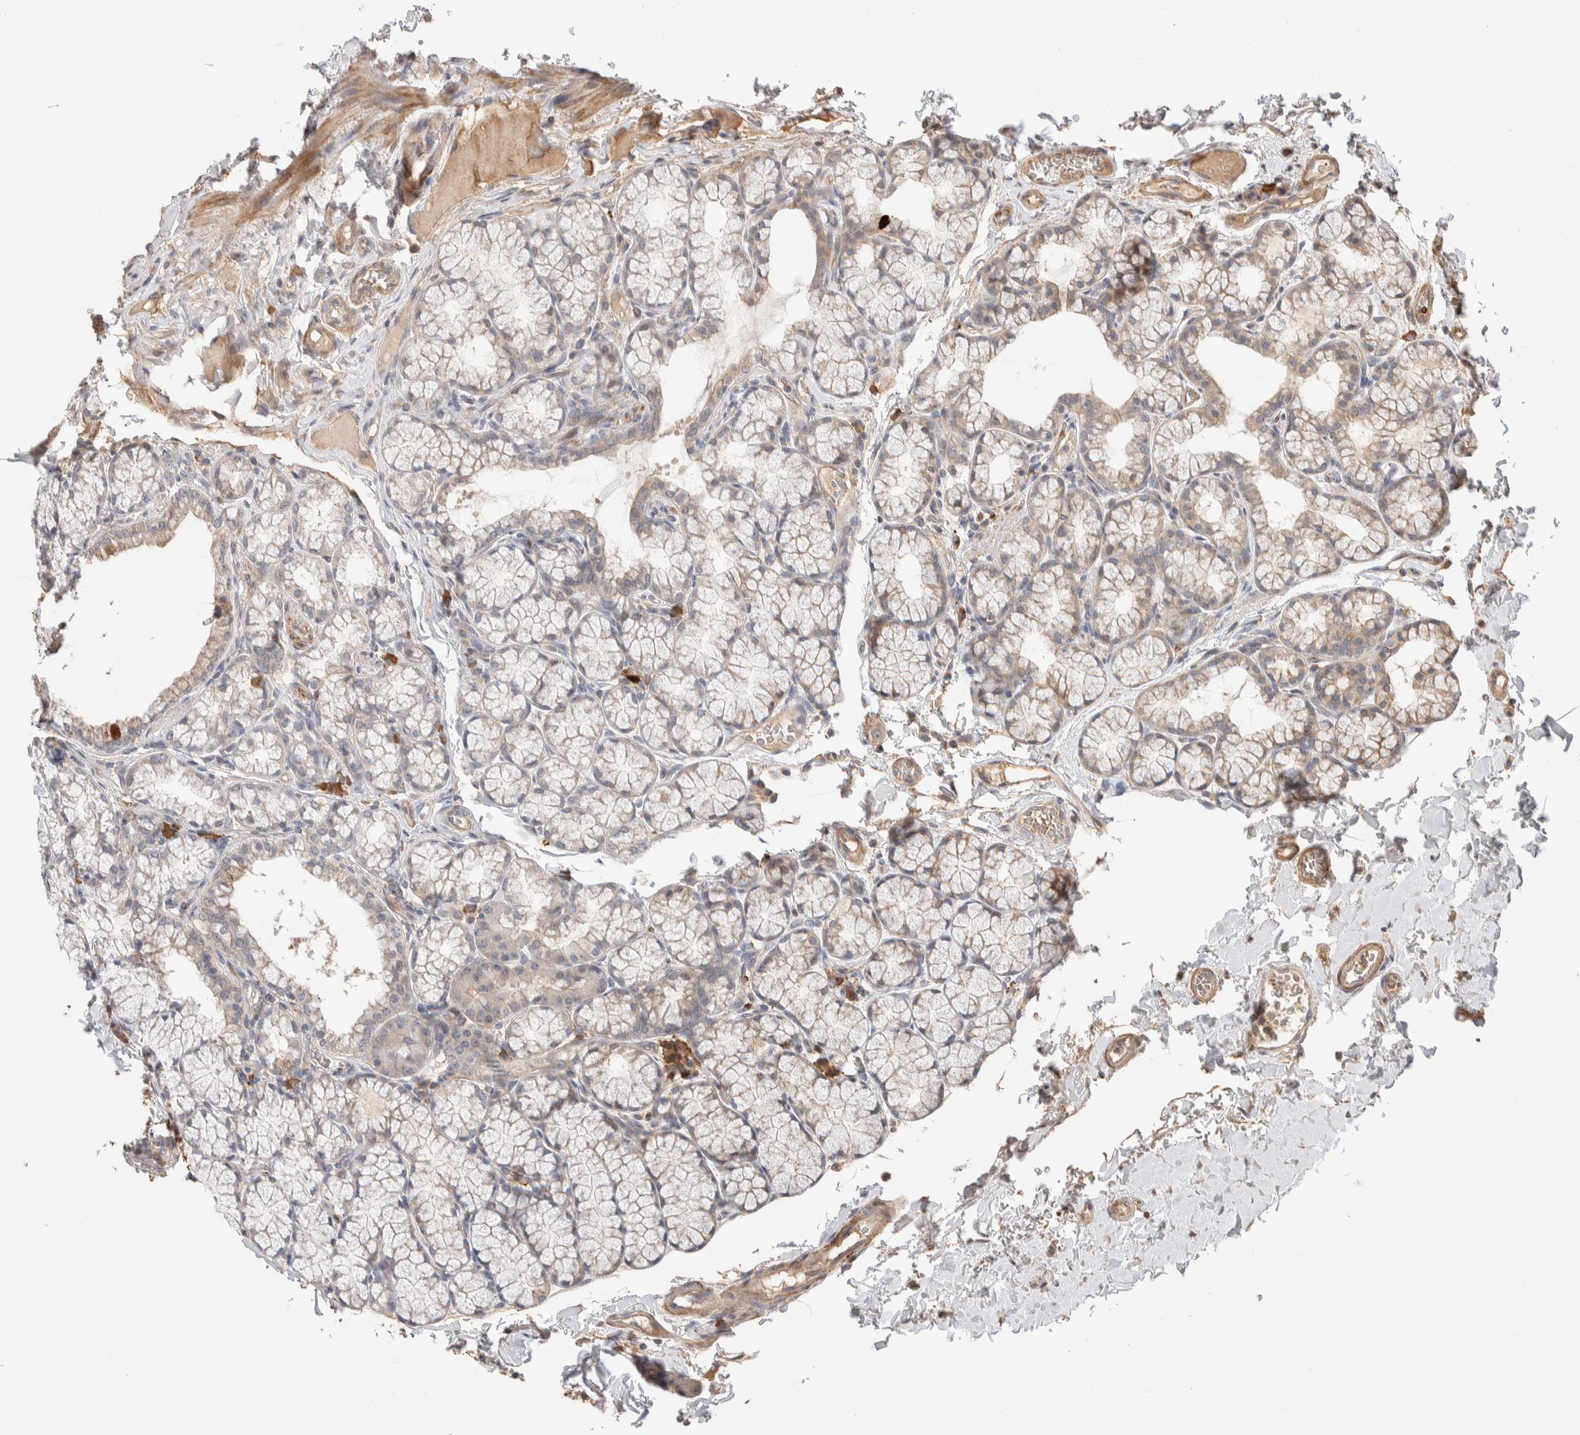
{"staining": {"intensity": "moderate", "quantity": "25%-75%", "location": "cytoplasmic/membranous"}, "tissue": "duodenum", "cell_type": "Glandular cells", "image_type": "normal", "snomed": [{"axis": "morphology", "description": "Normal tissue, NOS"}, {"axis": "topography", "description": "Duodenum"}], "caption": "A medium amount of moderate cytoplasmic/membranous expression is present in approximately 25%-75% of glandular cells in normal duodenum.", "gene": "WDR91", "patient": {"sex": "male", "age": 50}}